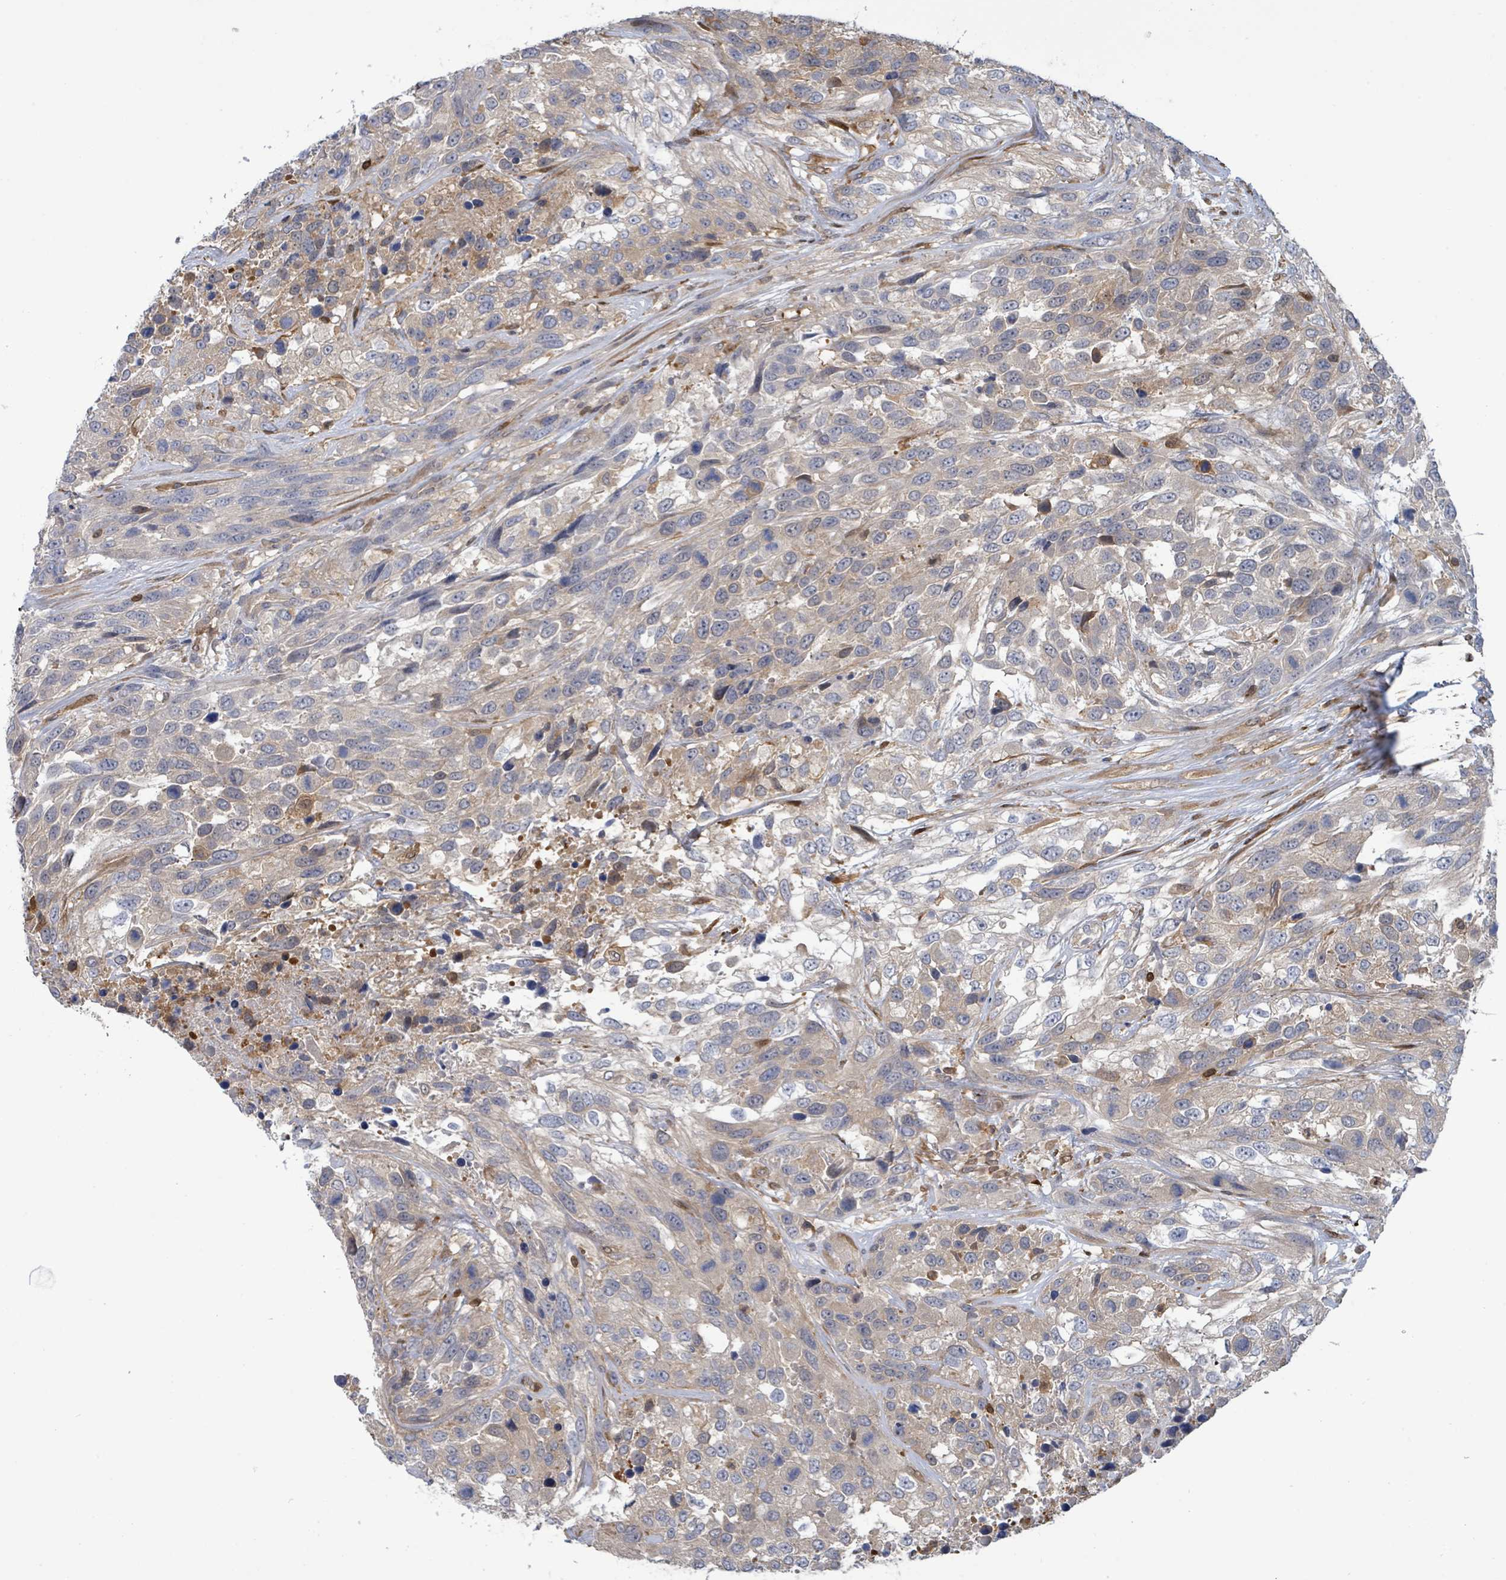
{"staining": {"intensity": "weak", "quantity": "<25%", "location": "cytoplasmic/membranous"}, "tissue": "urothelial cancer", "cell_type": "Tumor cells", "image_type": "cancer", "snomed": [{"axis": "morphology", "description": "Urothelial carcinoma, High grade"}, {"axis": "topography", "description": "Urinary bladder"}], "caption": "A high-resolution histopathology image shows IHC staining of urothelial carcinoma (high-grade), which reveals no significant positivity in tumor cells.", "gene": "PGAM1", "patient": {"sex": "female", "age": 70}}